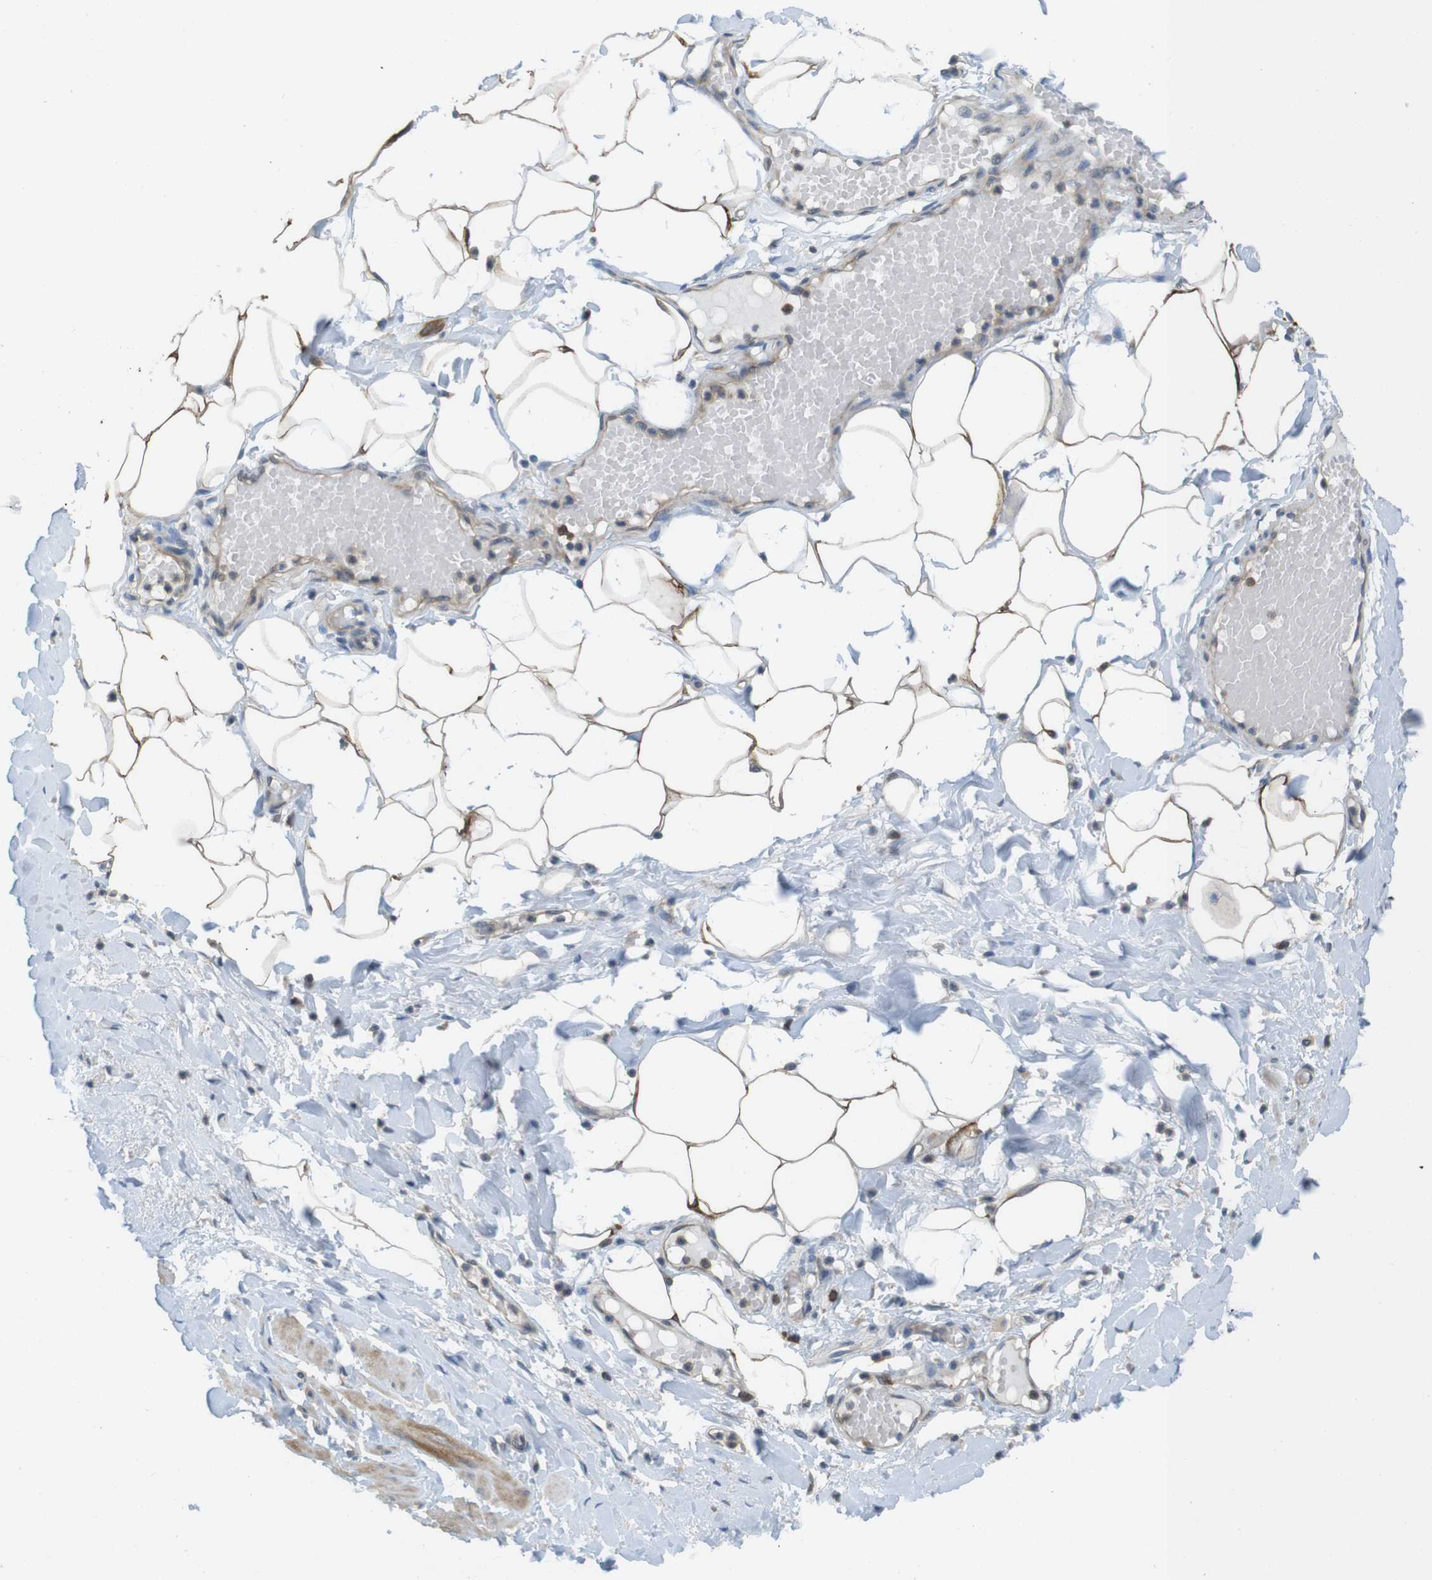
{"staining": {"intensity": "moderate", "quantity": ">75%", "location": "cytoplasmic/membranous"}, "tissue": "adipose tissue", "cell_type": "Adipocytes", "image_type": "normal", "snomed": [{"axis": "morphology", "description": "Normal tissue, NOS"}, {"axis": "topography", "description": "Soft tissue"}, {"axis": "topography", "description": "Vascular tissue"}], "caption": "Normal adipose tissue was stained to show a protein in brown. There is medium levels of moderate cytoplasmic/membranous staining in about >75% of adipocytes. (DAB (3,3'-diaminobenzidine) = brown stain, brightfield microscopy at high magnification).", "gene": "MTHFD1L", "patient": {"sex": "female", "age": 35}}